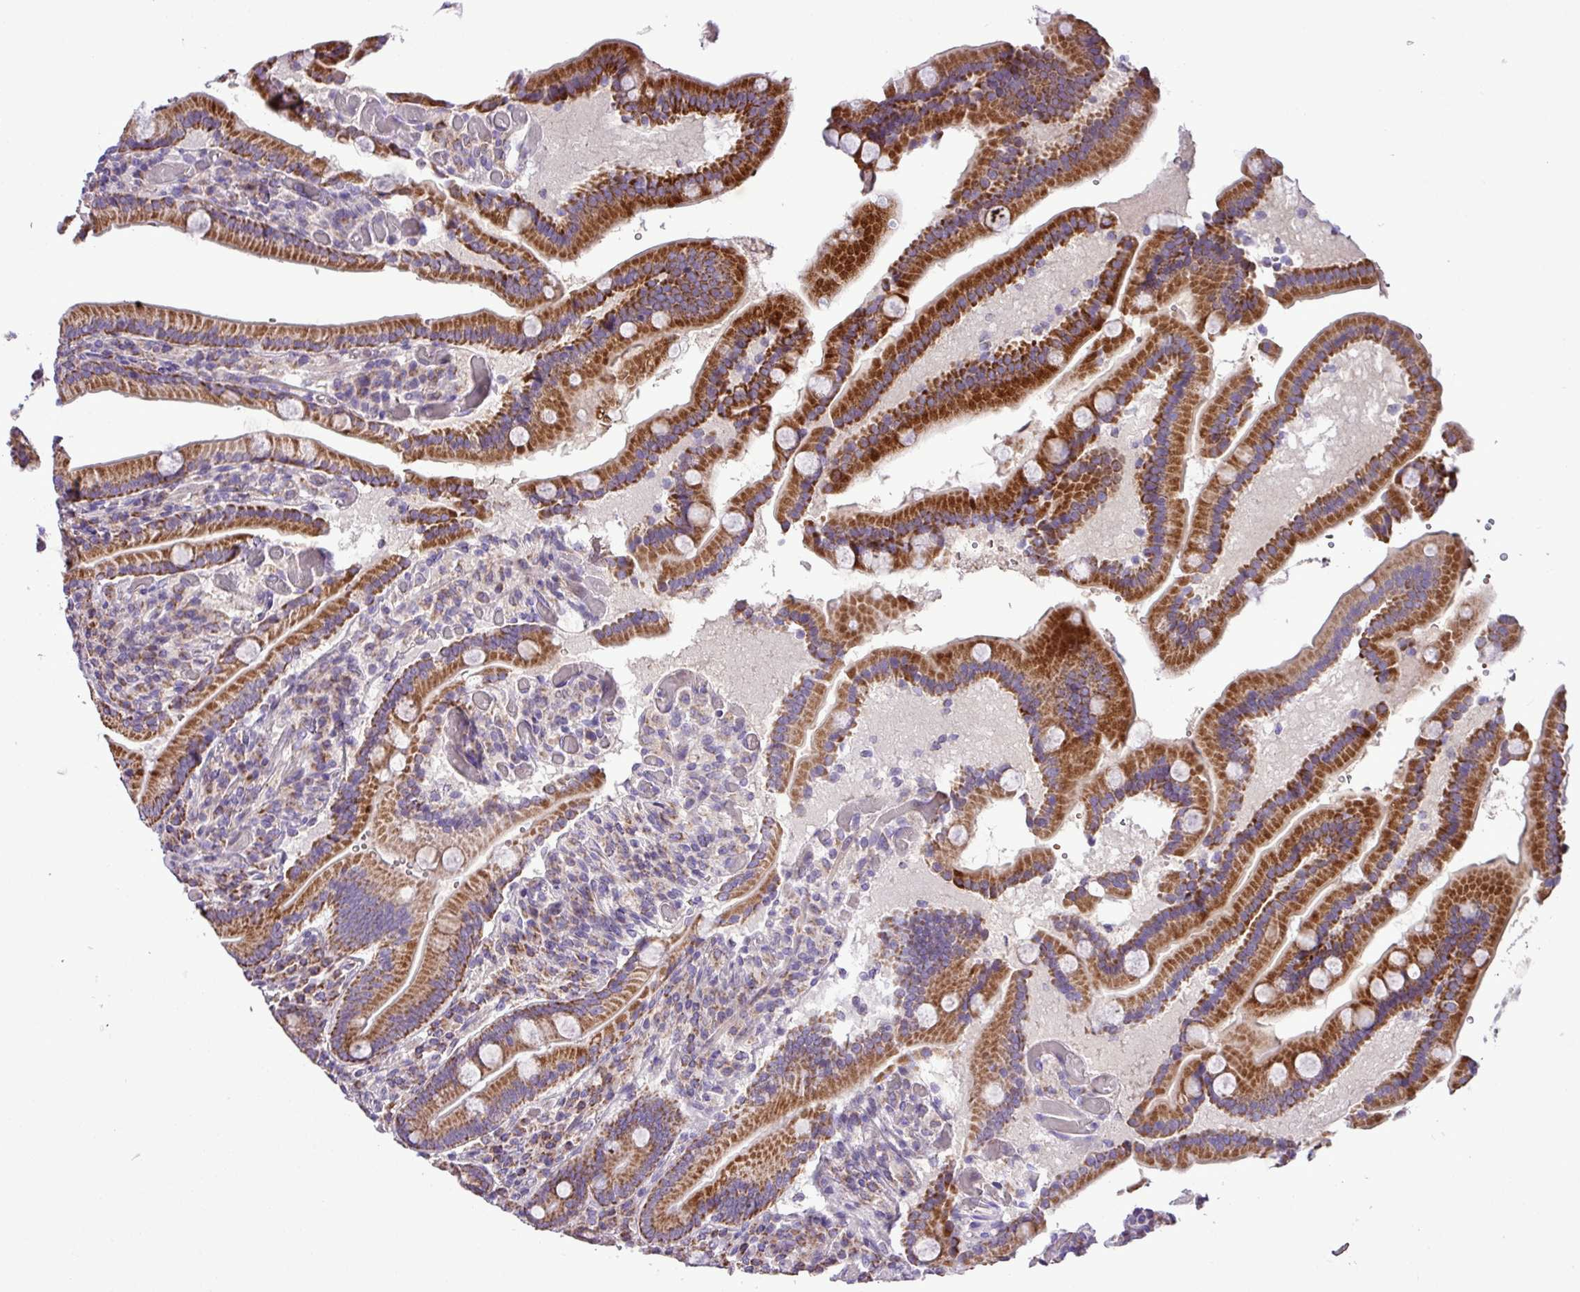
{"staining": {"intensity": "strong", "quantity": ">75%", "location": "cytoplasmic/membranous"}, "tissue": "duodenum", "cell_type": "Glandular cells", "image_type": "normal", "snomed": [{"axis": "morphology", "description": "Normal tissue, NOS"}, {"axis": "topography", "description": "Duodenum"}], "caption": "Brown immunohistochemical staining in unremarkable human duodenum shows strong cytoplasmic/membranous positivity in approximately >75% of glandular cells. The protein of interest is stained brown, and the nuclei are stained in blue (DAB IHC with brightfield microscopy, high magnification).", "gene": "FAM183A", "patient": {"sex": "female", "age": 62}}